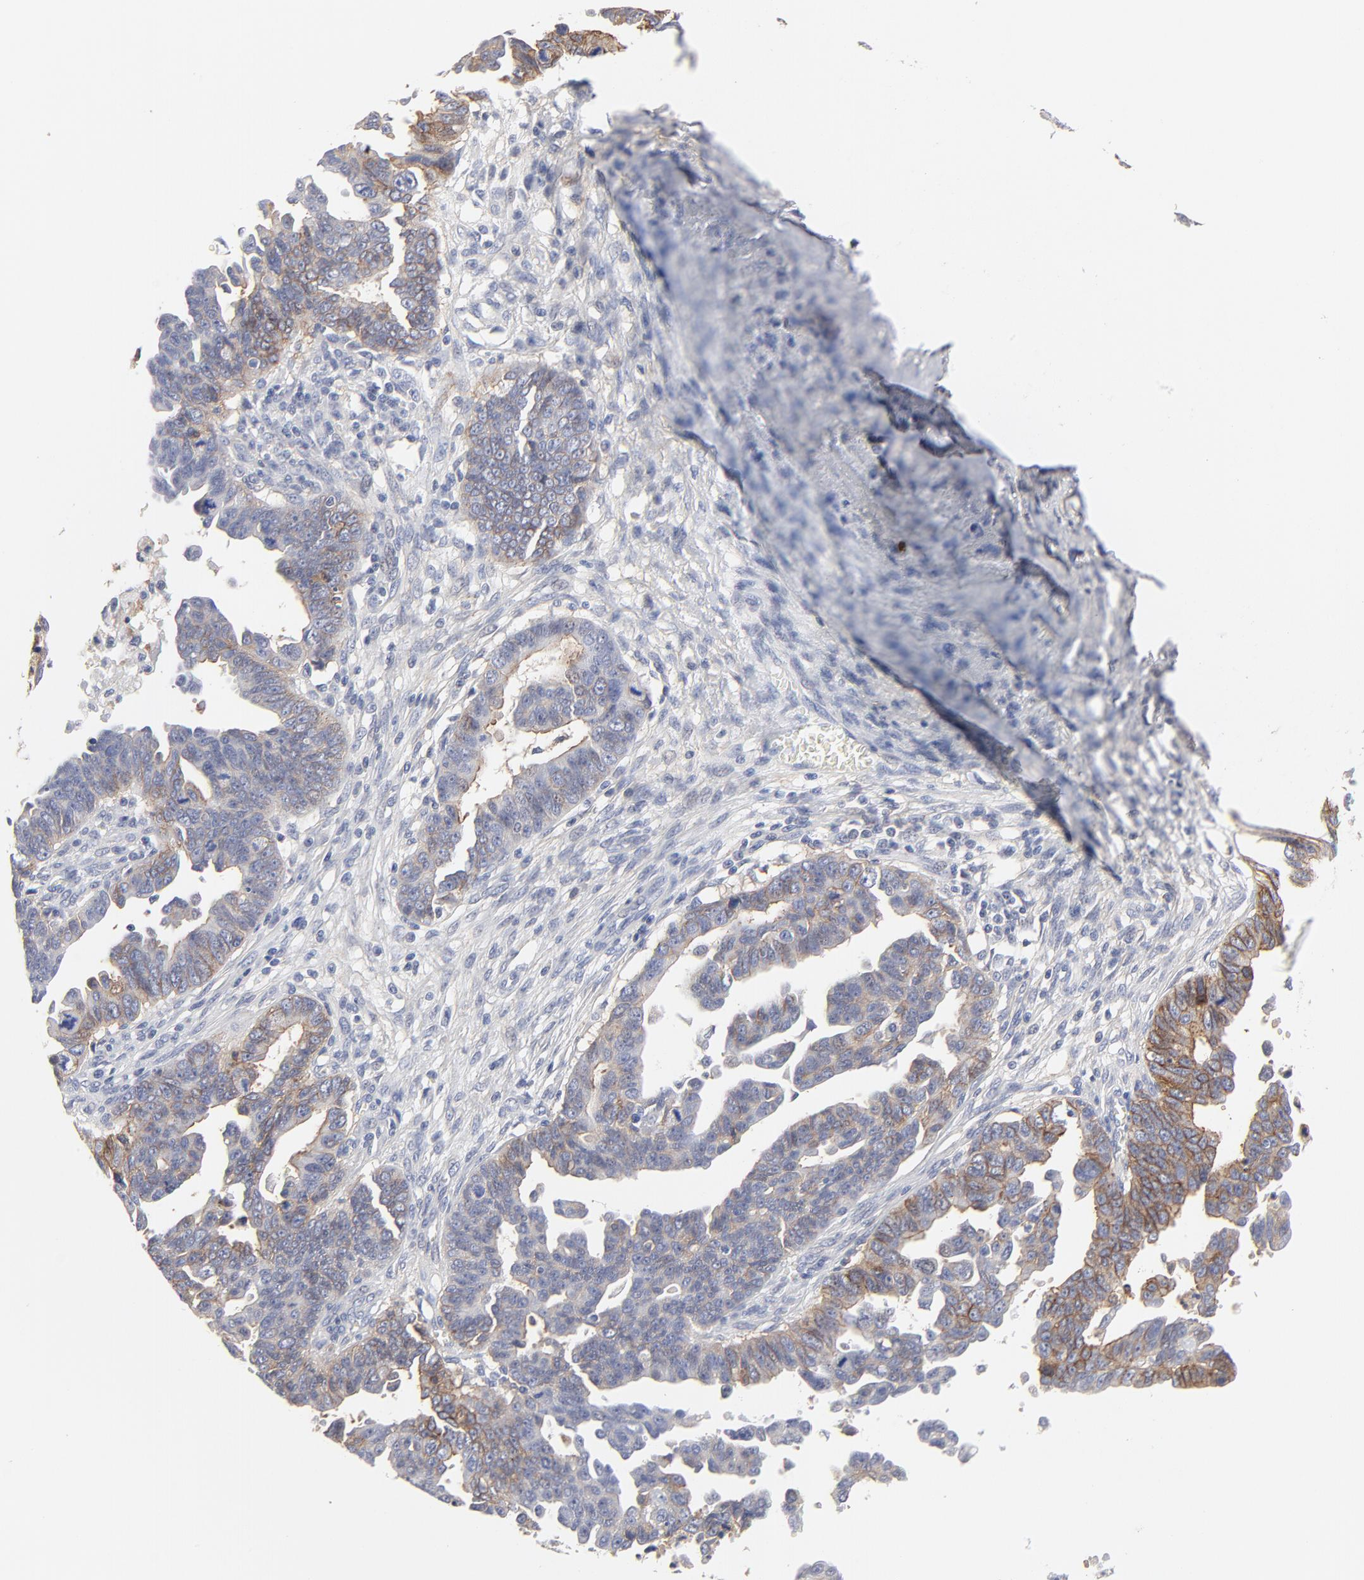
{"staining": {"intensity": "moderate", "quantity": ">75%", "location": "cytoplasmic/membranous"}, "tissue": "ovarian cancer", "cell_type": "Tumor cells", "image_type": "cancer", "snomed": [{"axis": "morphology", "description": "Carcinoma, endometroid"}, {"axis": "morphology", "description": "Cystadenocarcinoma, serous, NOS"}, {"axis": "topography", "description": "Ovary"}], "caption": "Moderate cytoplasmic/membranous protein positivity is seen in approximately >75% of tumor cells in endometroid carcinoma (ovarian).", "gene": "SLC16A1", "patient": {"sex": "female", "age": 45}}